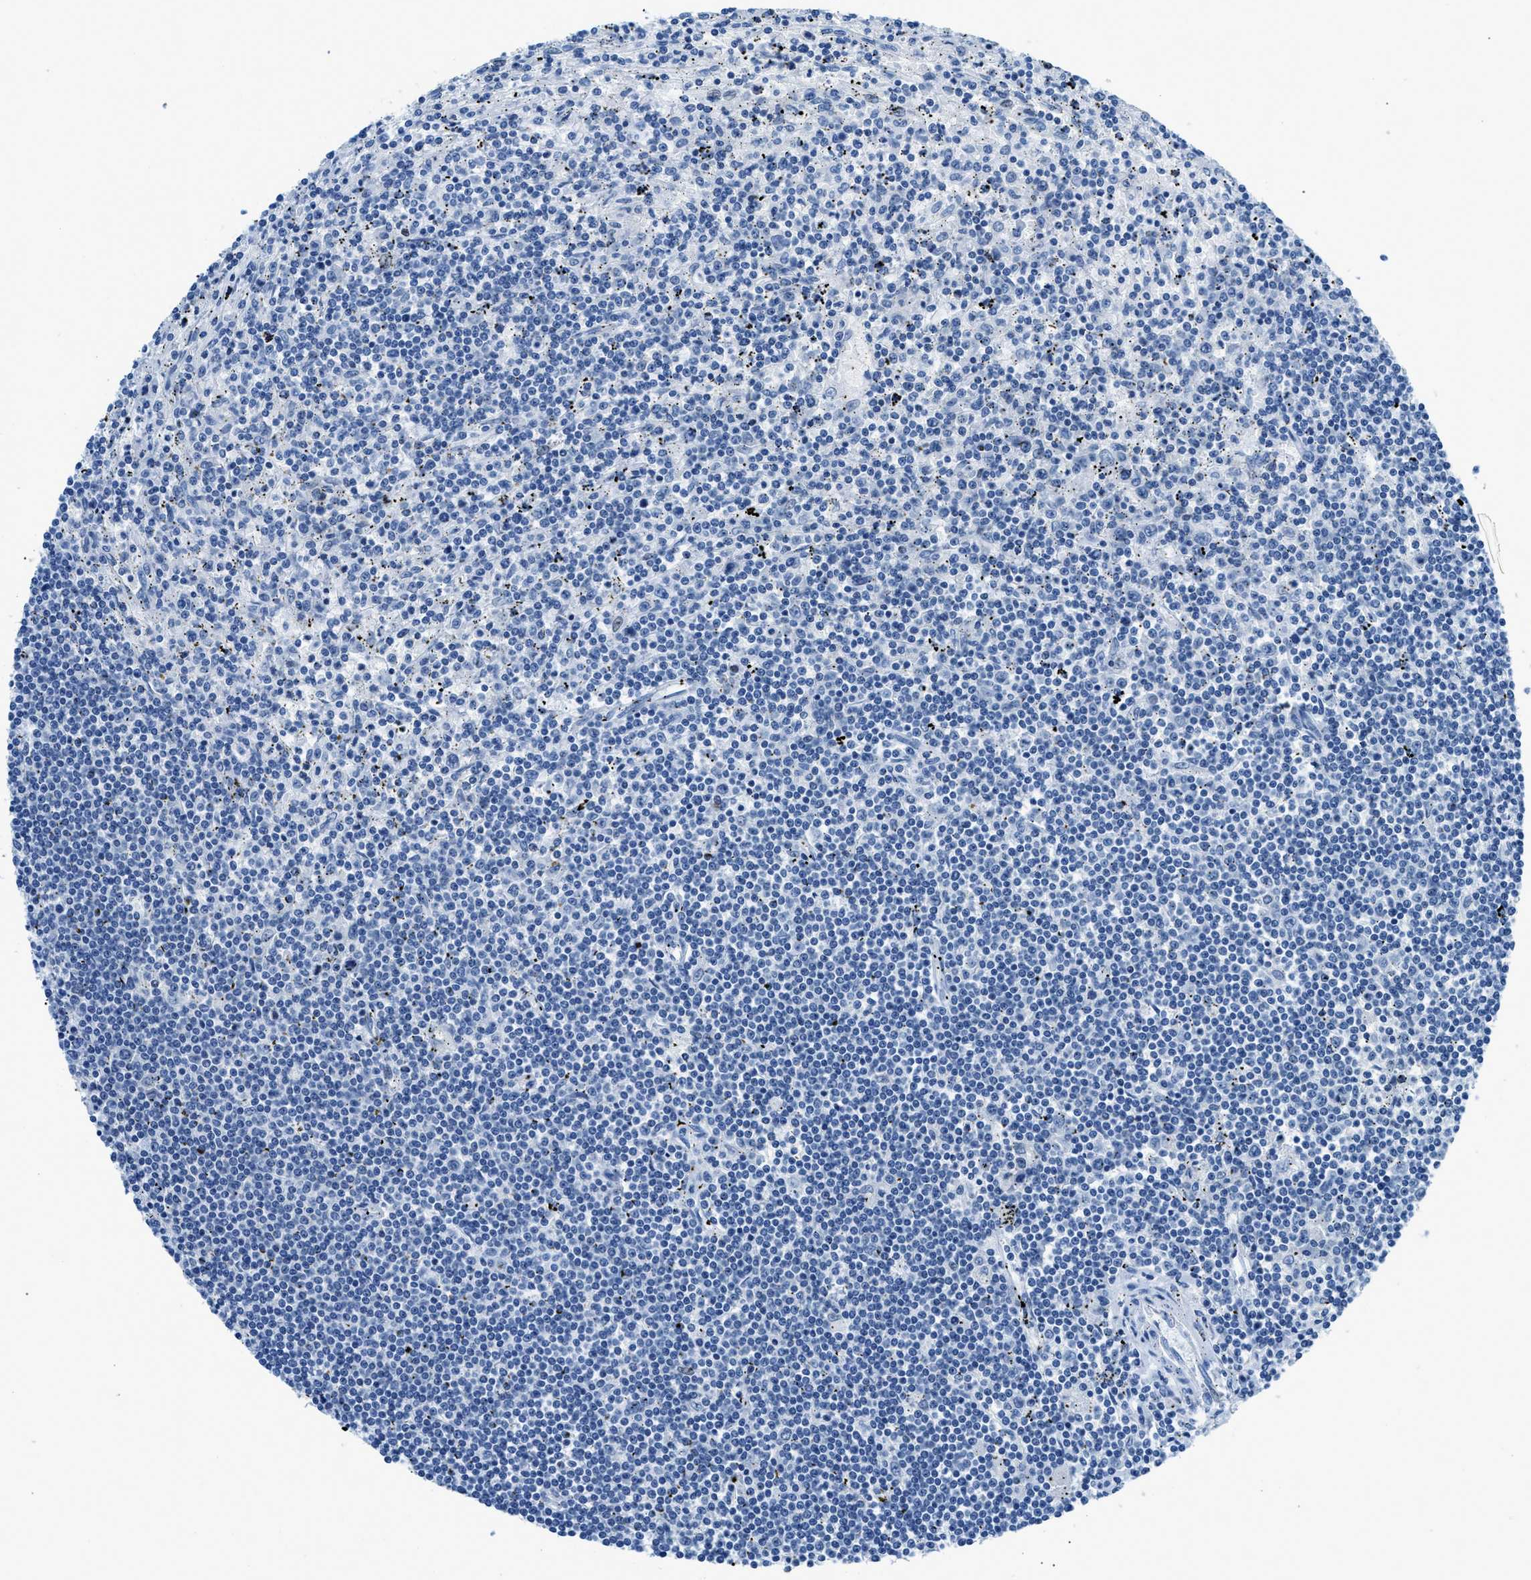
{"staining": {"intensity": "negative", "quantity": "none", "location": "none"}, "tissue": "lymphoma", "cell_type": "Tumor cells", "image_type": "cancer", "snomed": [{"axis": "morphology", "description": "Malignant lymphoma, non-Hodgkin's type, Low grade"}, {"axis": "topography", "description": "Spleen"}], "caption": "Lymphoma was stained to show a protein in brown. There is no significant staining in tumor cells.", "gene": "NFATC2", "patient": {"sex": "male", "age": 76}}